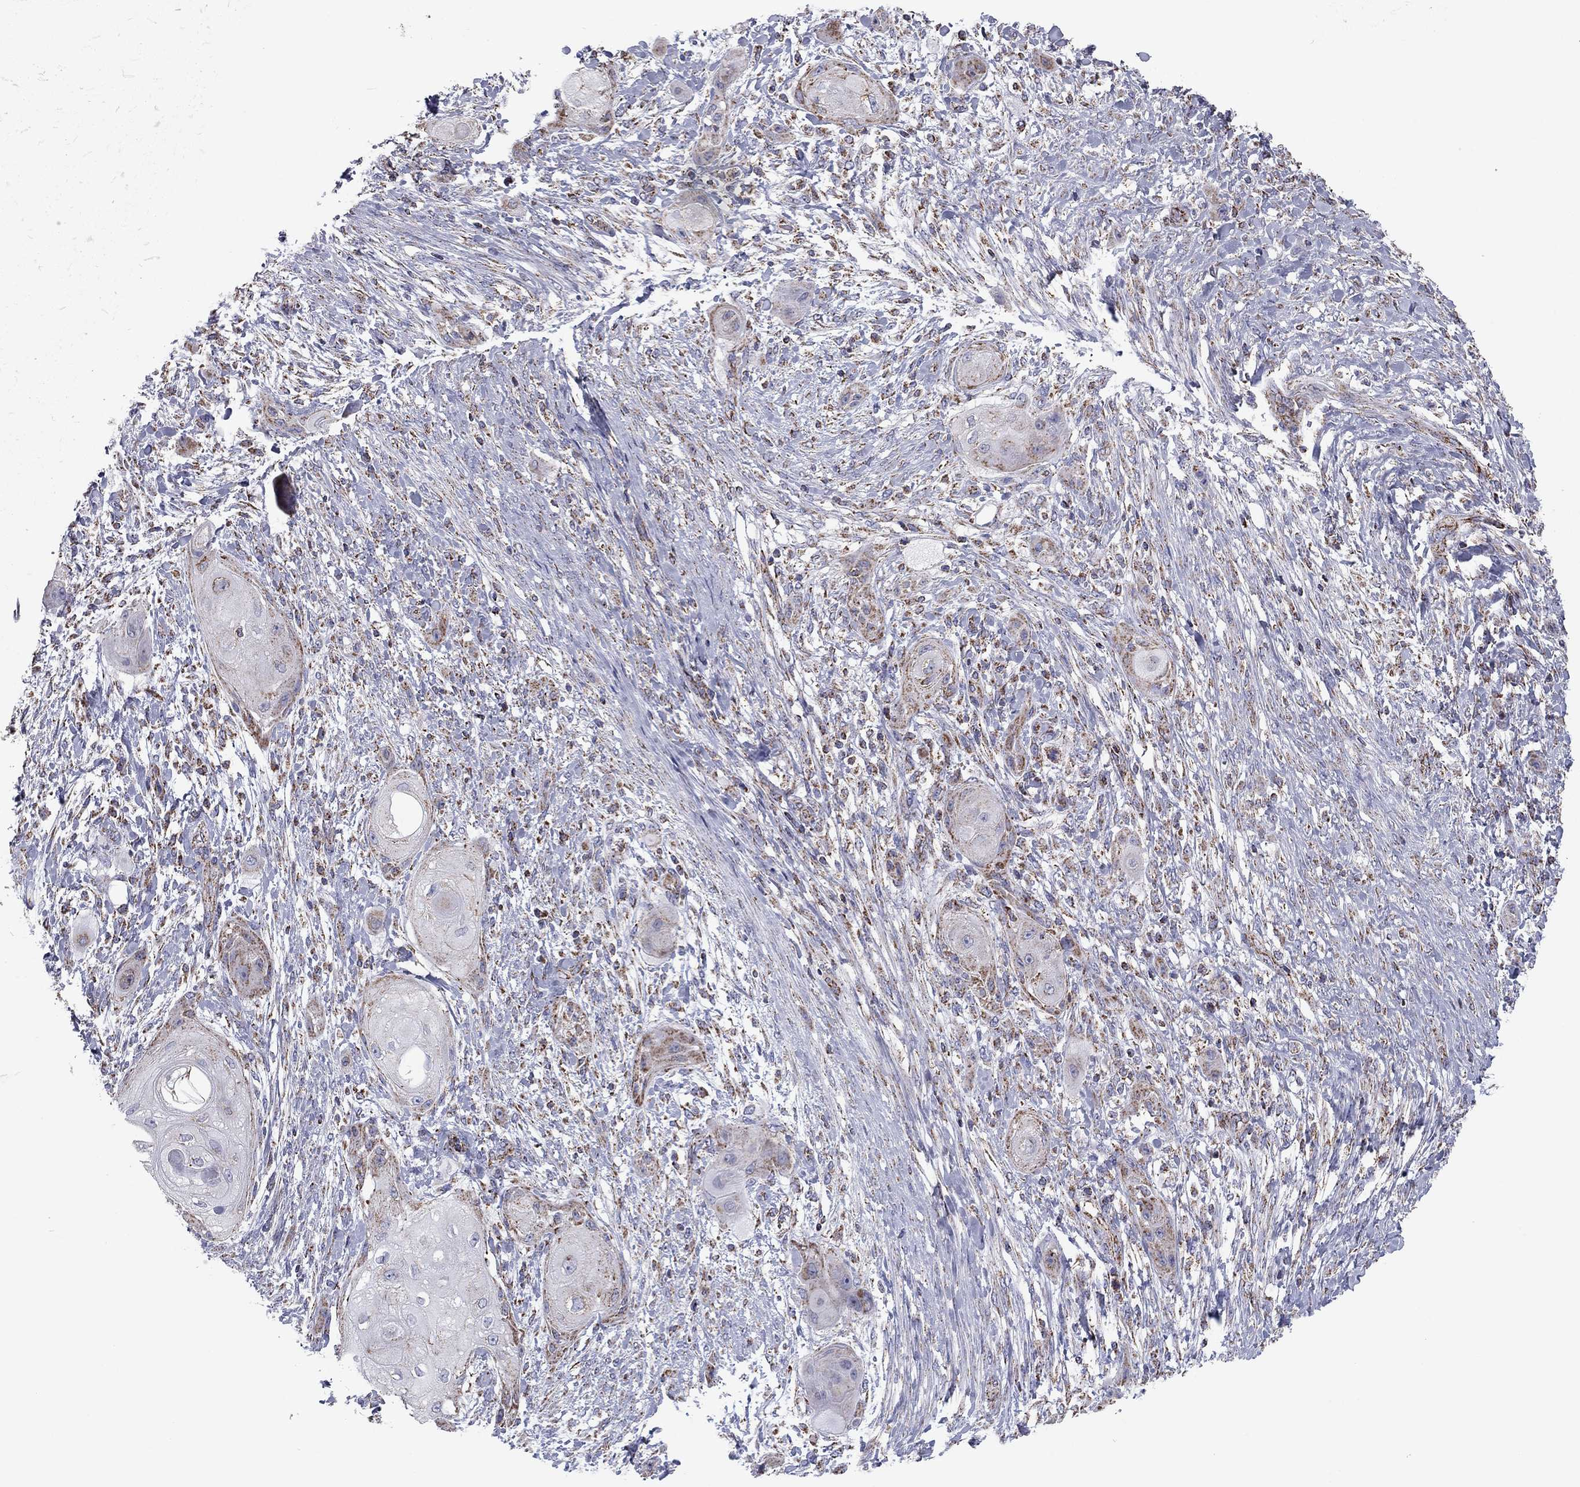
{"staining": {"intensity": "negative", "quantity": "none", "location": "none"}, "tissue": "skin cancer", "cell_type": "Tumor cells", "image_type": "cancer", "snomed": [{"axis": "morphology", "description": "Squamous cell carcinoma, NOS"}, {"axis": "topography", "description": "Skin"}], "caption": "Immunohistochemical staining of human skin squamous cell carcinoma demonstrates no significant positivity in tumor cells.", "gene": "NDUFV1", "patient": {"sex": "male", "age": 62}}